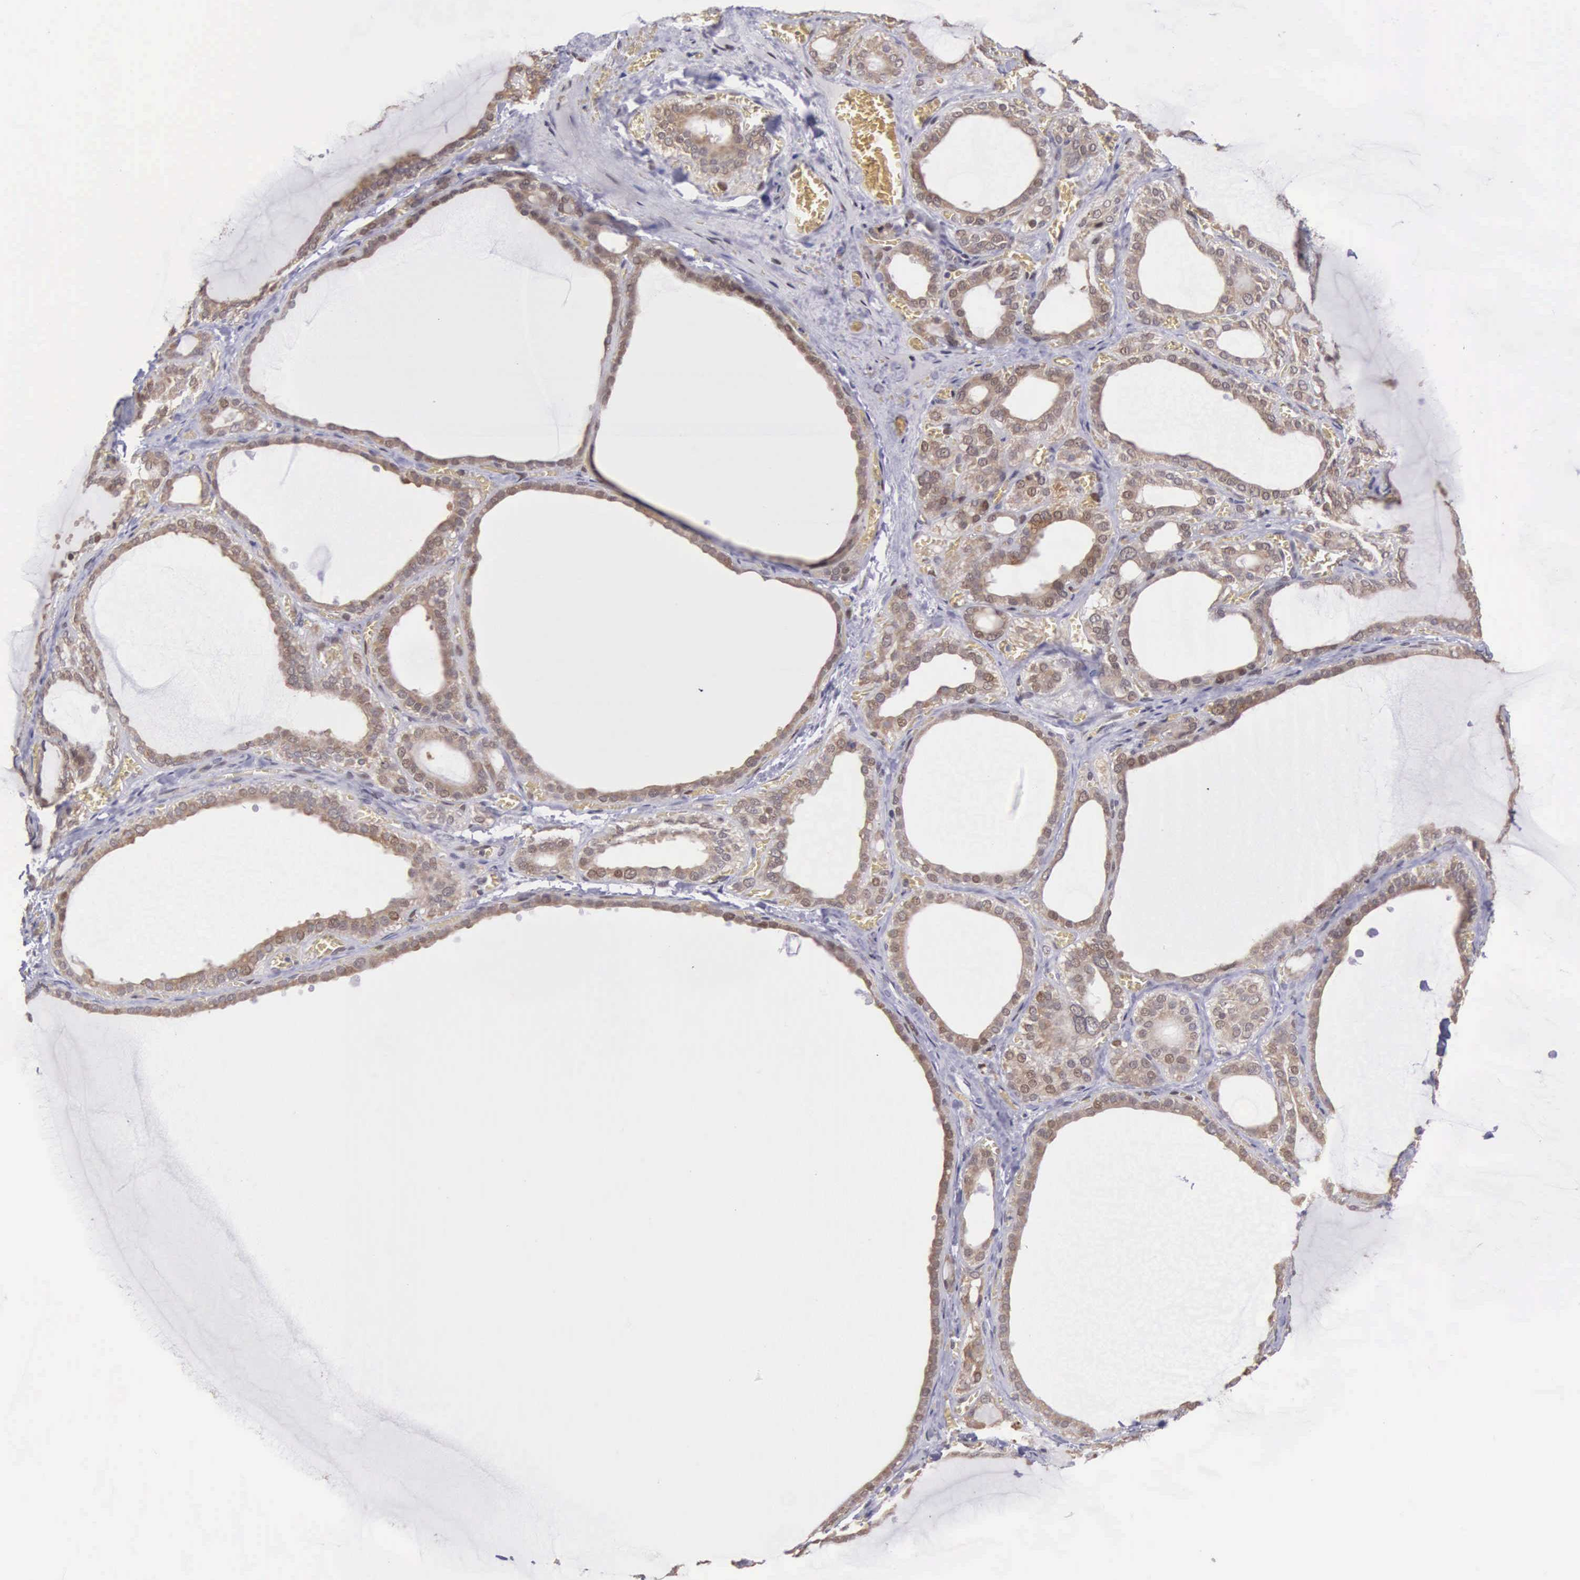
{"staining": {"intensity": "moderate", "quantity": ">75%", "location": "cytoplasmic/membranous"}, "tissue": "thyroid gland", "cell_type": "Glandular cells", "image_type": "normal", "snomed": [{"axis": "morphology", "description": "Normal tissue, NOS"}, {"axis": "topography", "description": "Thyroid gland"}], "caption": "Thyroid gland stained with a brown dye shows moderate cytoplasmic/membranous positive staining in about >75% of glandular cells.", "gene": "SLC25A21", "patient": {"sex": "female", "age": 55}}